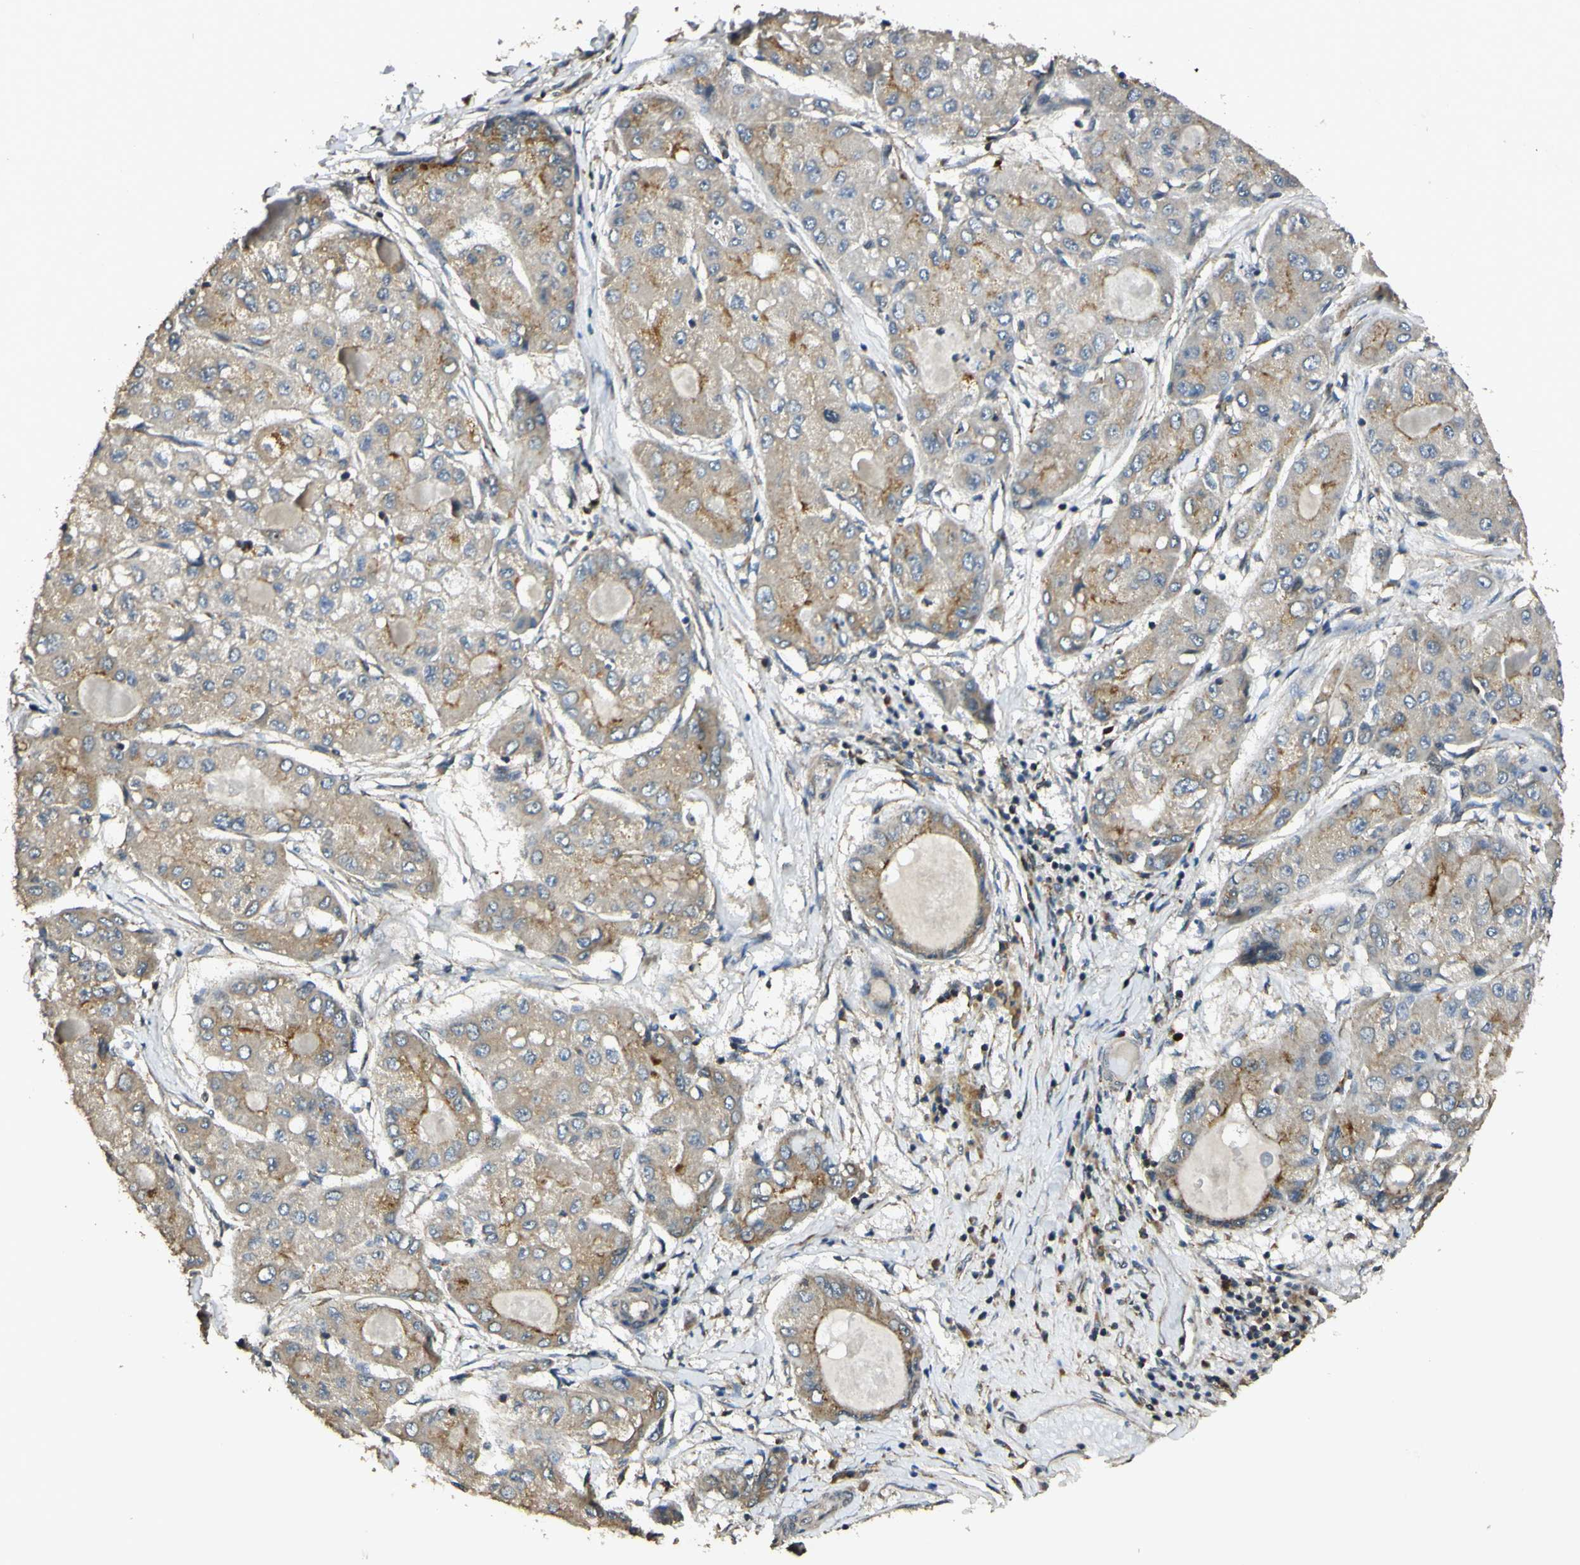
{"staining": {"intensity": "moderate", "quantity": "25%-75%", "location": "cytoplasmic/membranous"}, "tissue": "liver cancer", "cell_type": "Tumor cells", "image_type": "cancer", "snomed": [{"axis": "morphology", "description": "Carcinoma, Hepatocellular, NOS"}, {"axis": "topography", "description": "Liver"}], "caption": "DAB immunohistochemical staining of hepatocellular carcinoma (liver) exhibits moderate cytoplasmic/membranous protein staining in approximately 25%-75% of tumor cells.", "gene": "LAMTOR1", "patient": {"sex": "male", "age": 80}}